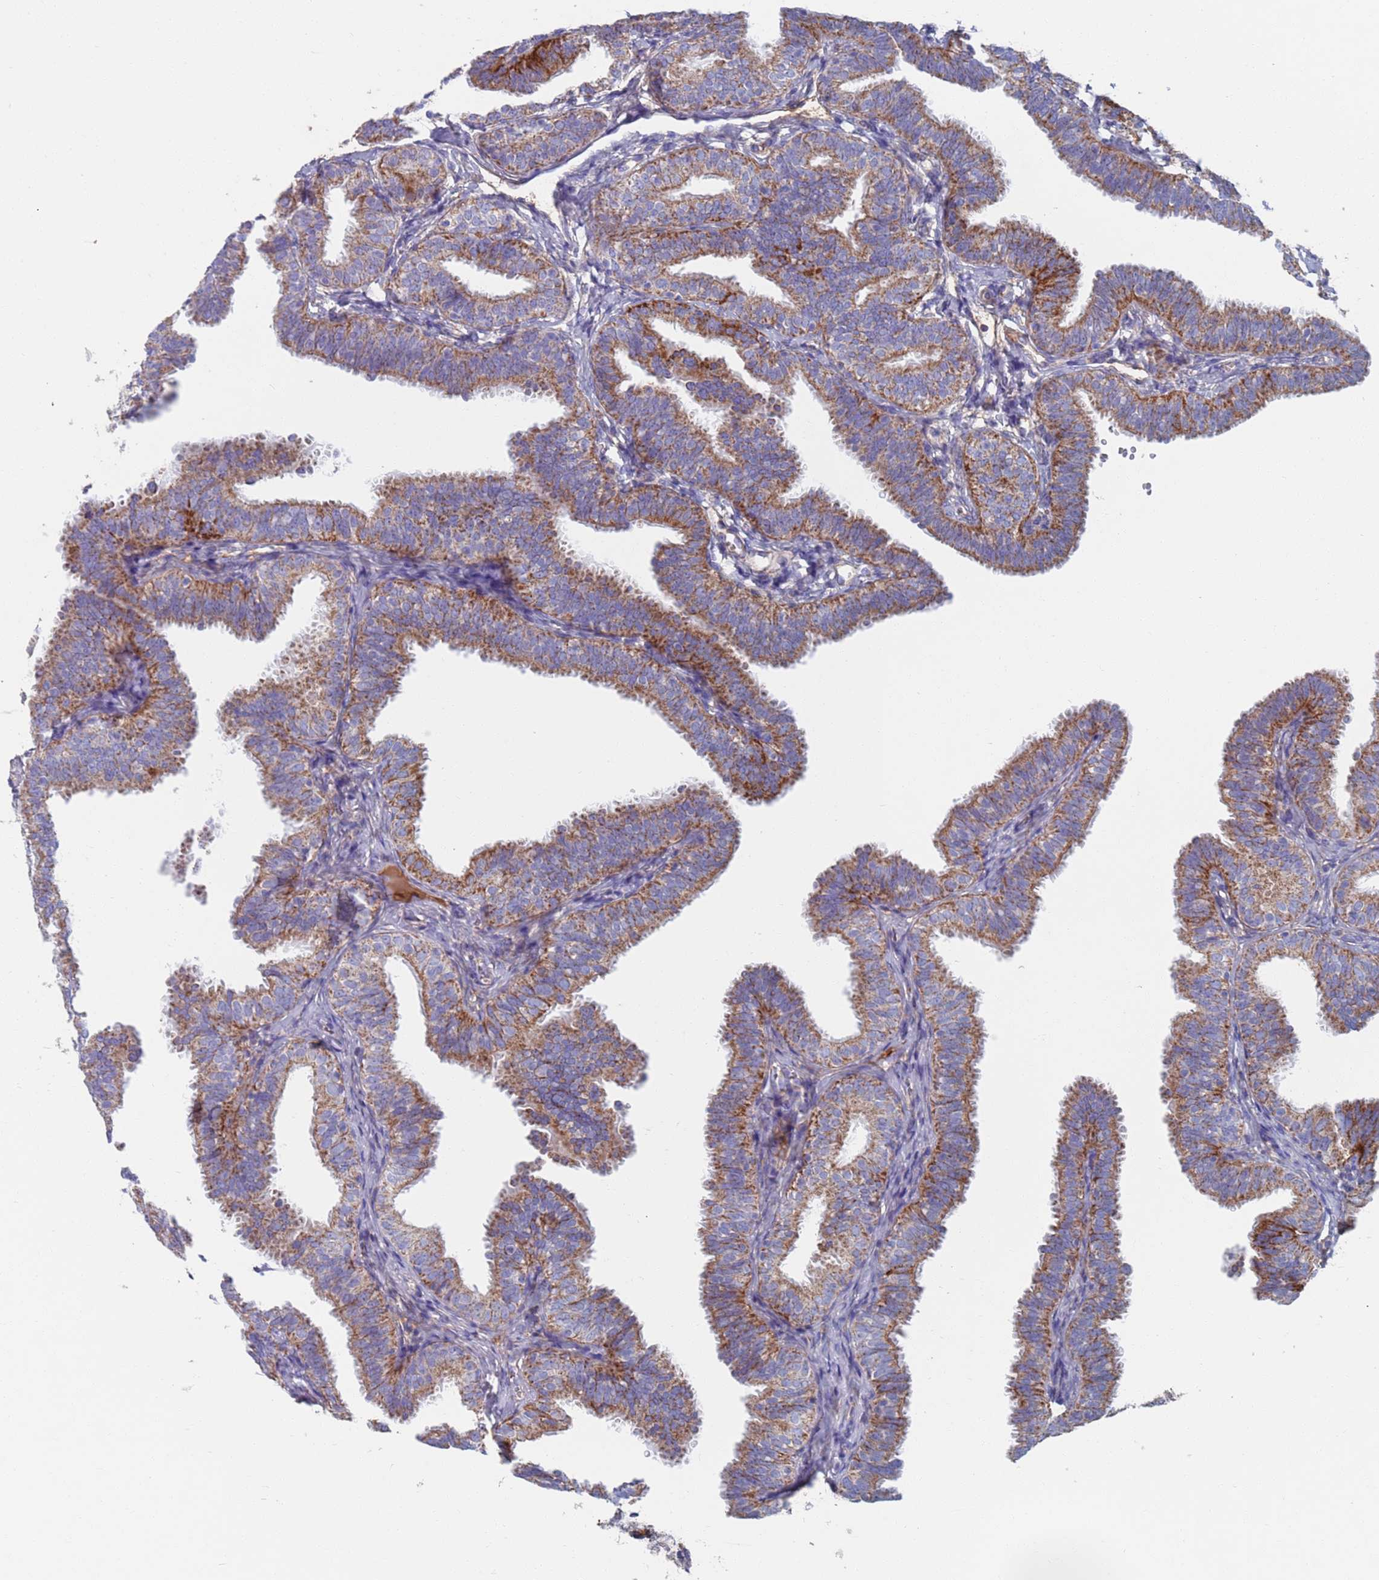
{"staining": {"intensity": "moderate", "quantity": ">75%", "location": "cytoplasmic/membranous"}, "tissue": "fallopian tube", "cell_type": "Glandular cells", "image_type": "normal", "snomed": [{"axis": "morphology", "description": "Normal tissue, NOS"}, {"axis": "topography", "description": "Fallopian tube"}], "caption": "Immunohistochemistry micrograph of benign fallopian tube stained for a protein (brown), which reveals medium levels of moderate cytoplasmic/membranous expression in about >75% of glandular cells.", "gene": "MRPL22", "patient": {"sex": "female", "age": 35}}